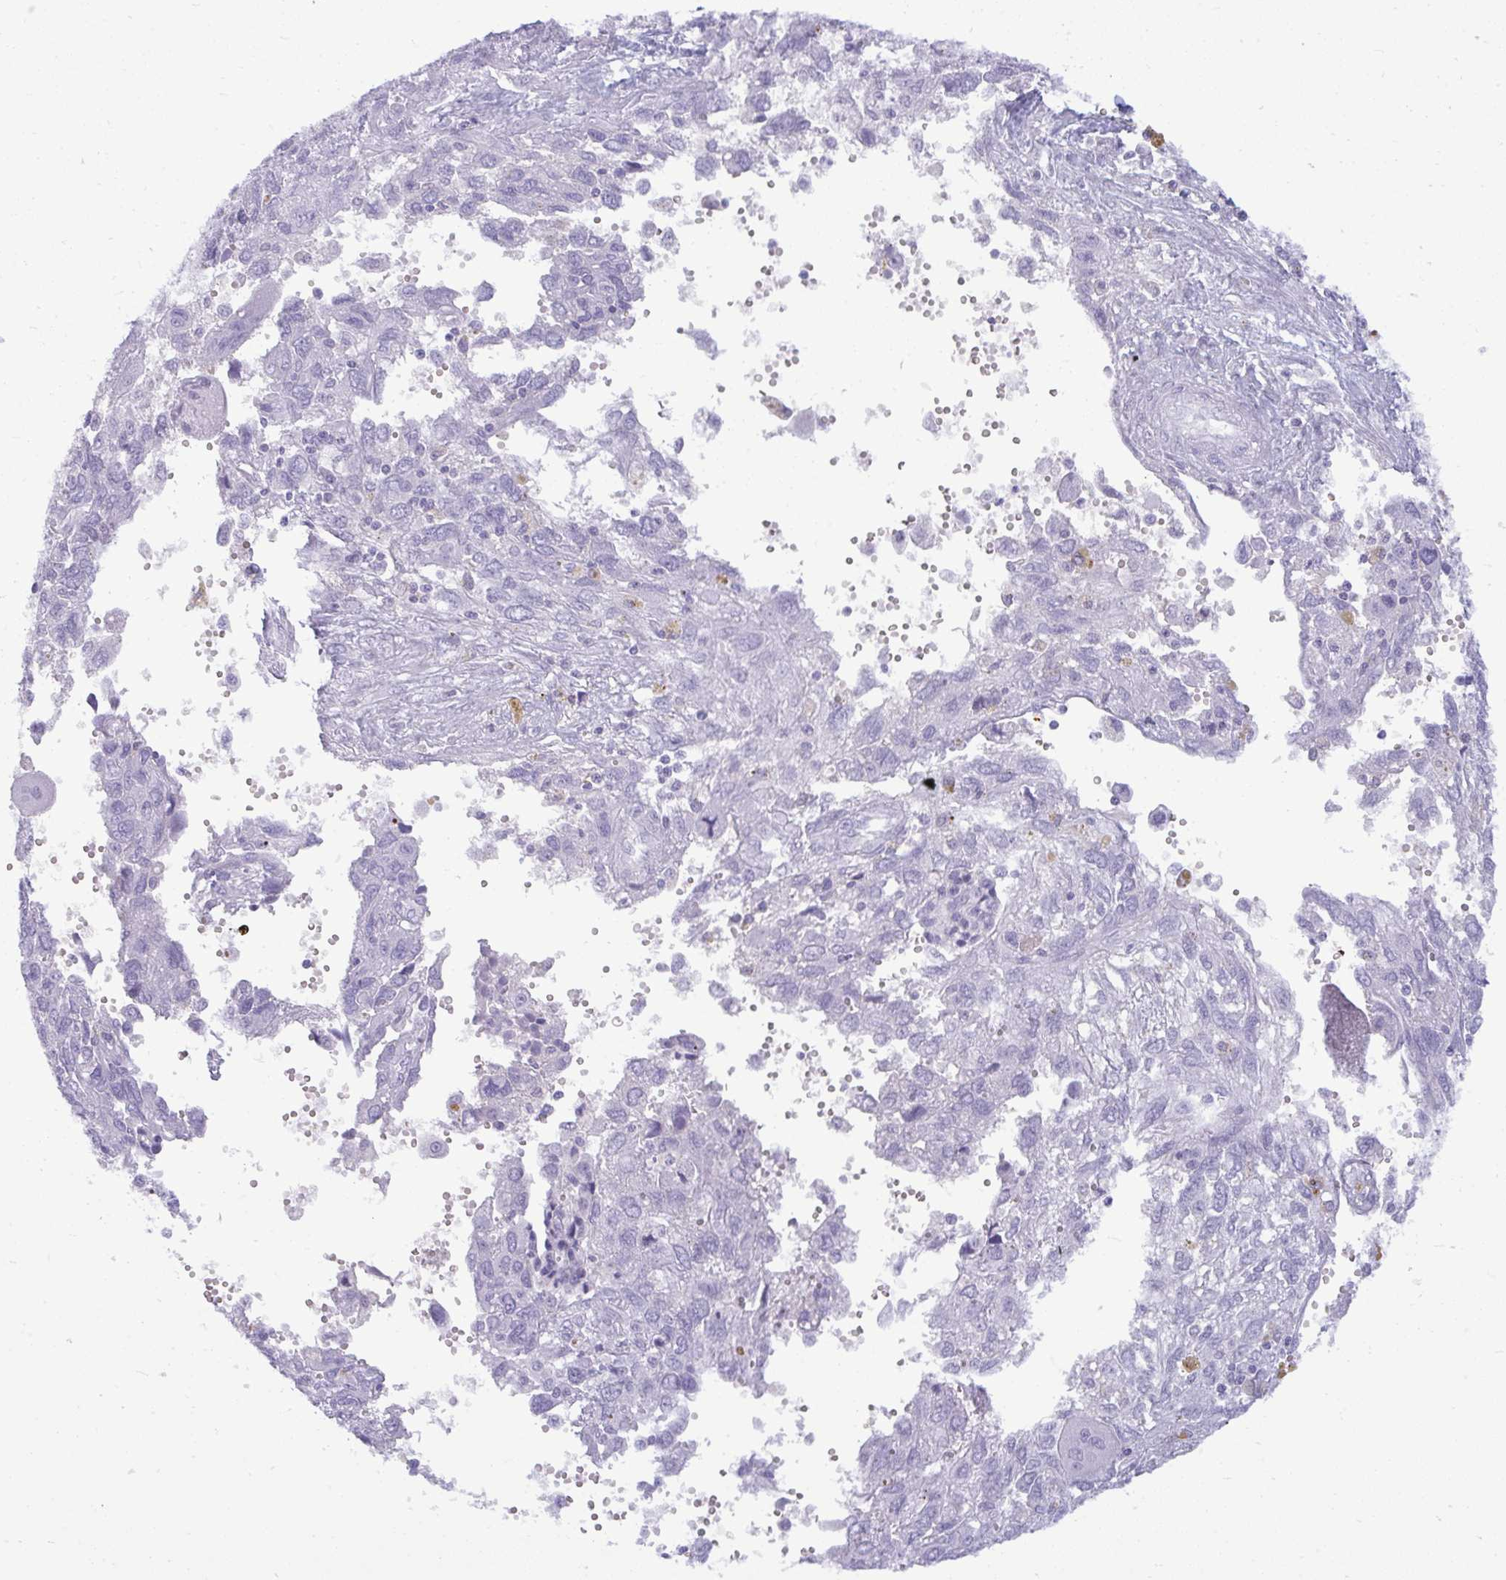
{"staining": {"intensity": "negative", "quantity": "none", "location": "none"}, "tissue": "pancreatic cancer", "cell_type": "Tumor cells", "image_type": "cancer", "snomed": [{"axis": "morphology", "description": "Adenocarcinoma, NOS"}, {"axis": "topography", "description": "Pancreas"}], "caption": "Pancreatic adenocarcinoma stained for a protein using immunohistochemistry (IHC) displays no positivity tumor cells.", "gene": "ANKRD60", "patient": {"sex": "female", "age": 47}}